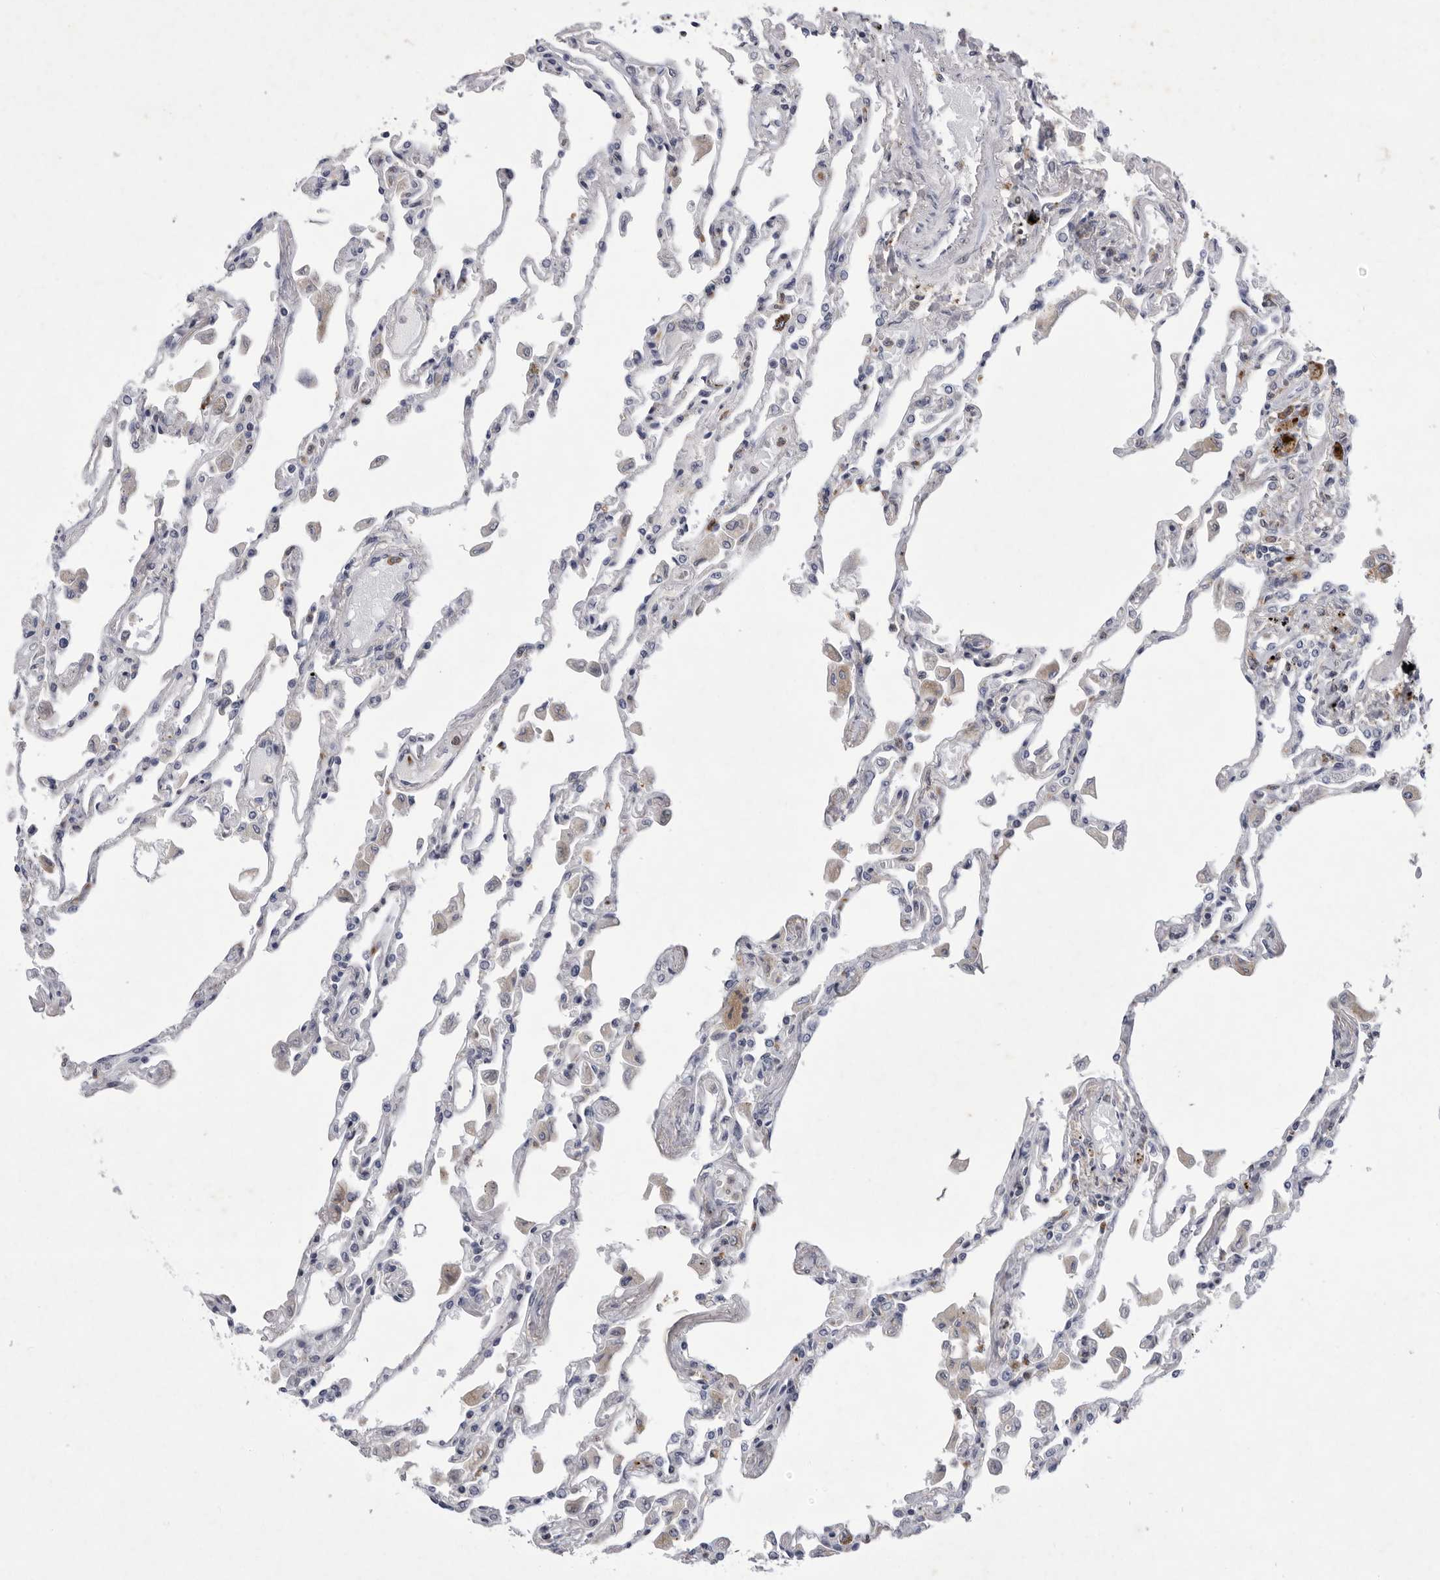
{"staining": {"intensity": "negative", "quantity": "none", "location": "none"}, "tissue": "lung", "cell_type": "Alveolar cells", "image_type": "normal", "snomed": [{"axis": "morphology", "description": "Normal tissue, NOS"}, {"axis": "topography", "description": "Bronchus"}, {"axis": "topography", "description": "Lung"}], "caption": "Histopathology image shows no significant protein staining in alveolar cells of unremarkable lung. (Immunohistochemistry (ihc), brightfield microscopy, high magnification).", "gene": "SIGLEC10", "patient": {"sex": "female", "age": 49}}